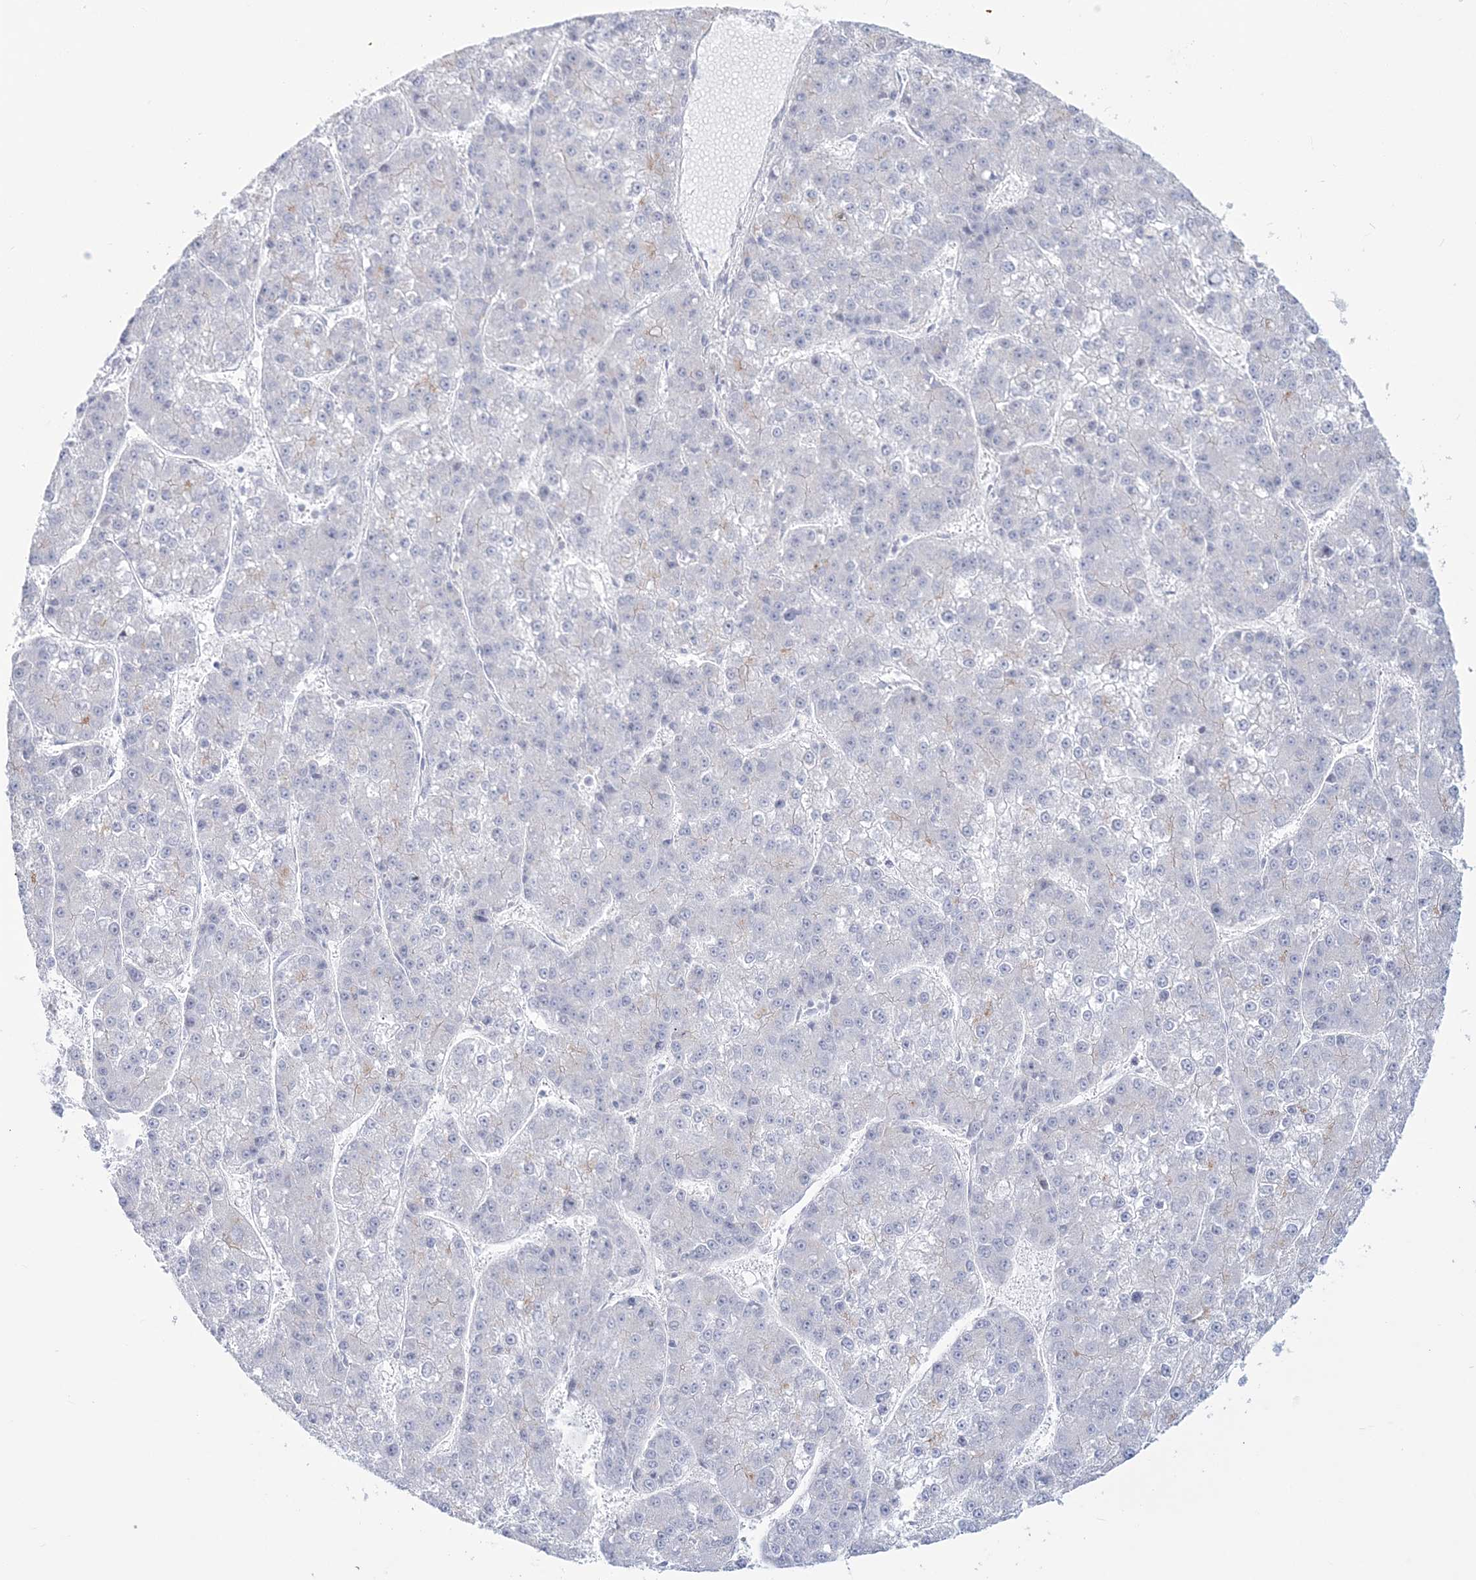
{"staining": {"intensity": "negative", "quantity": "none", "location": "none"}, "tissue": "liver cancer", "cell_type": "Tumor cells", "image_type": "cancer", "snomed": [{"axis": "morphology", "description": "Carcinoma, Hepatocellular, NOS"}, {"axis": "topography", "description": "Liver"}], "caption": "Immunohistochemistry (IHC) micrograph of neoplastic tissue: liver cancer stained with DAB (3,3'-diaminobenzidine) displays no significant protein expression in tumor cells.", "gene": "ADGB", "patient": {"sex": "female", "age": 73}}